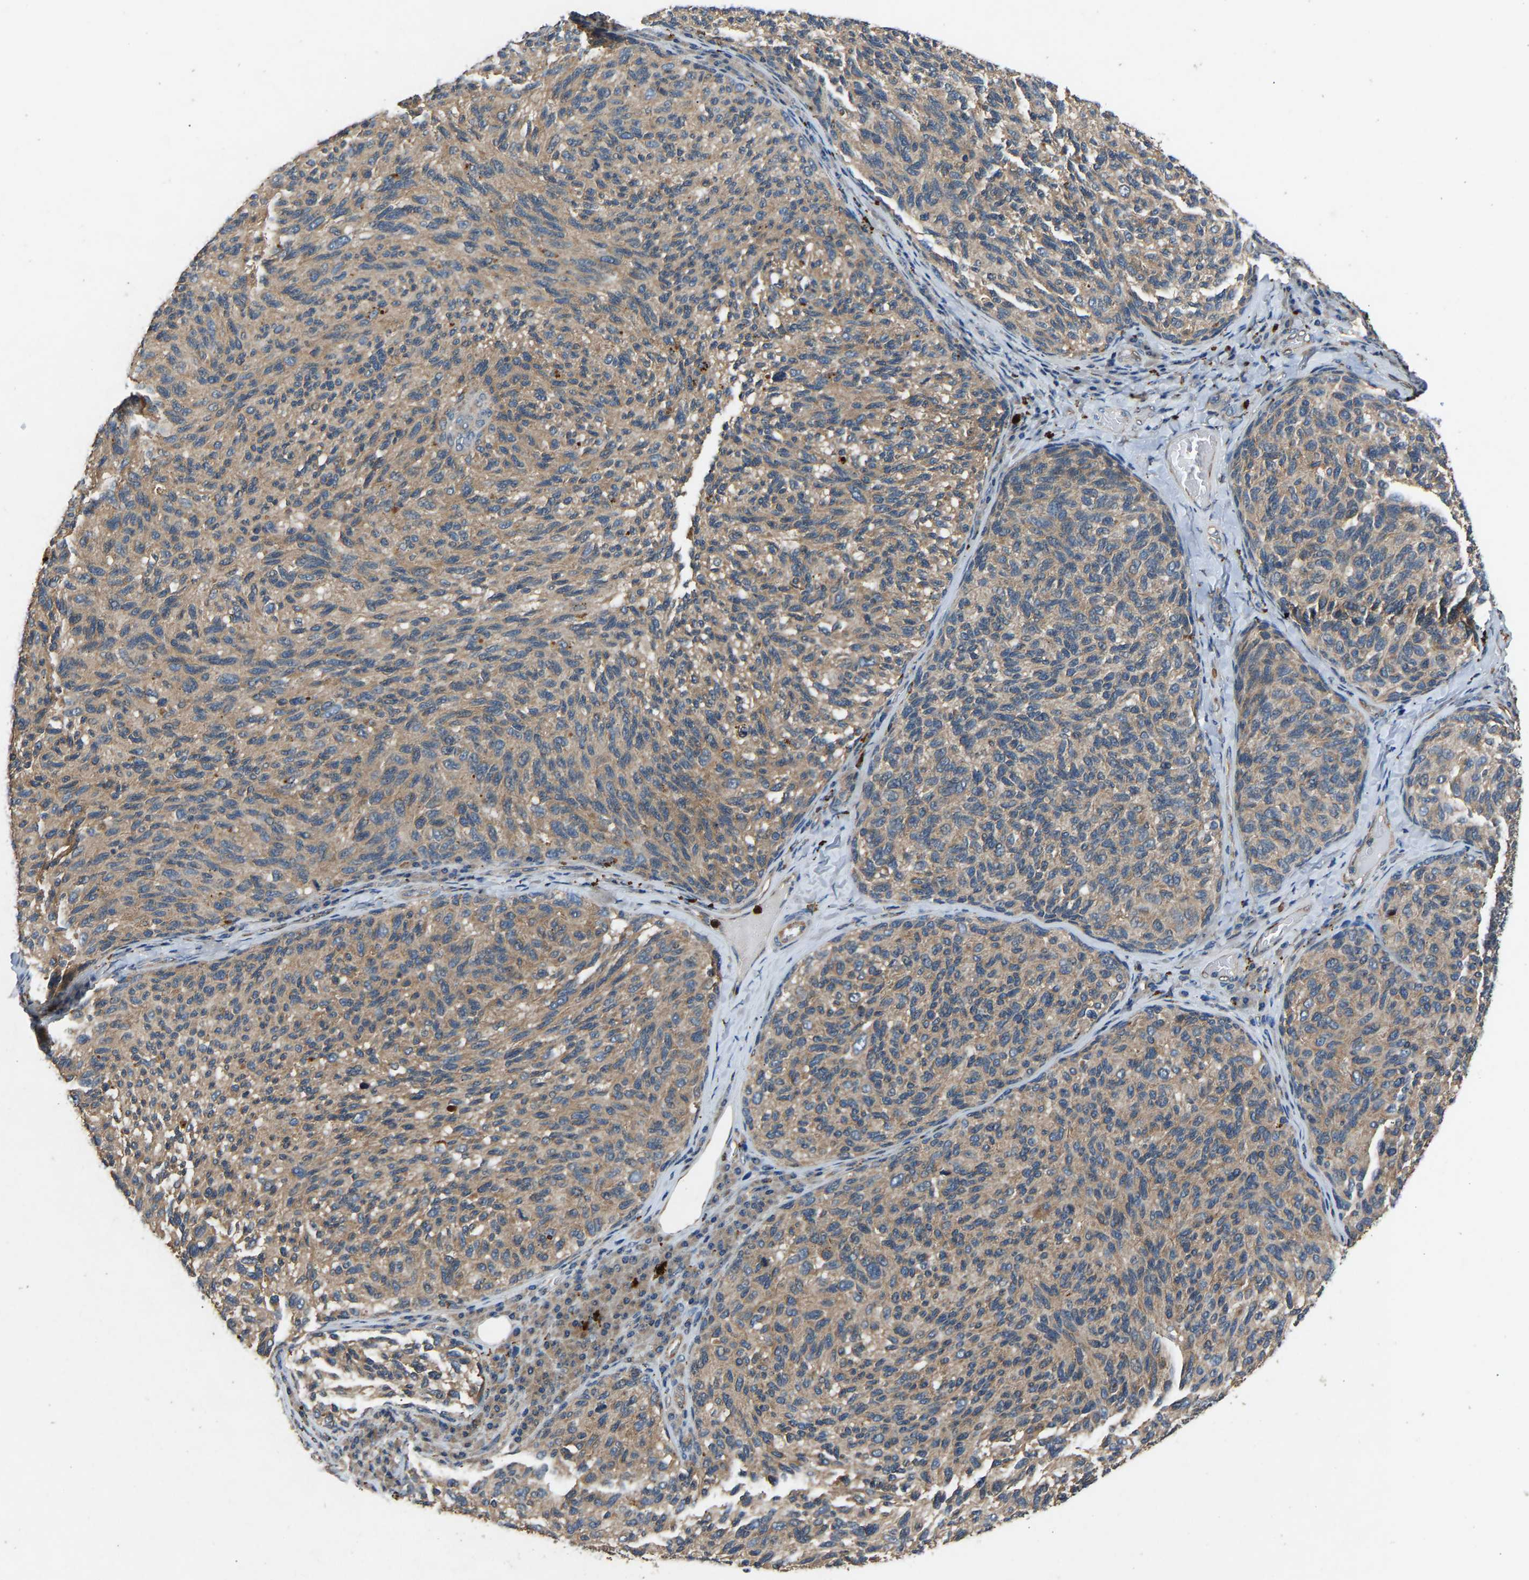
{"staining": {"intensity": "weak", "quantity": ">75%", "location": "cytoplasmic/membranous"}, "tissue": "melanoma", "cell_type": "Tumor cells", "image_type": "cancer", "snomed": [{"axis": "morphology", "description": "Malignant melanoma, NOS"}, {"axis": "topography", "description": "Skin"}], "caption": "Malignant melanoma stained for a protein (brown) displays weak cytoplasmic/membranous positive positivity in approximately >75% of tumor cells.", "gene": "PPID", "patient": {"sex": "female", "age": 73}}